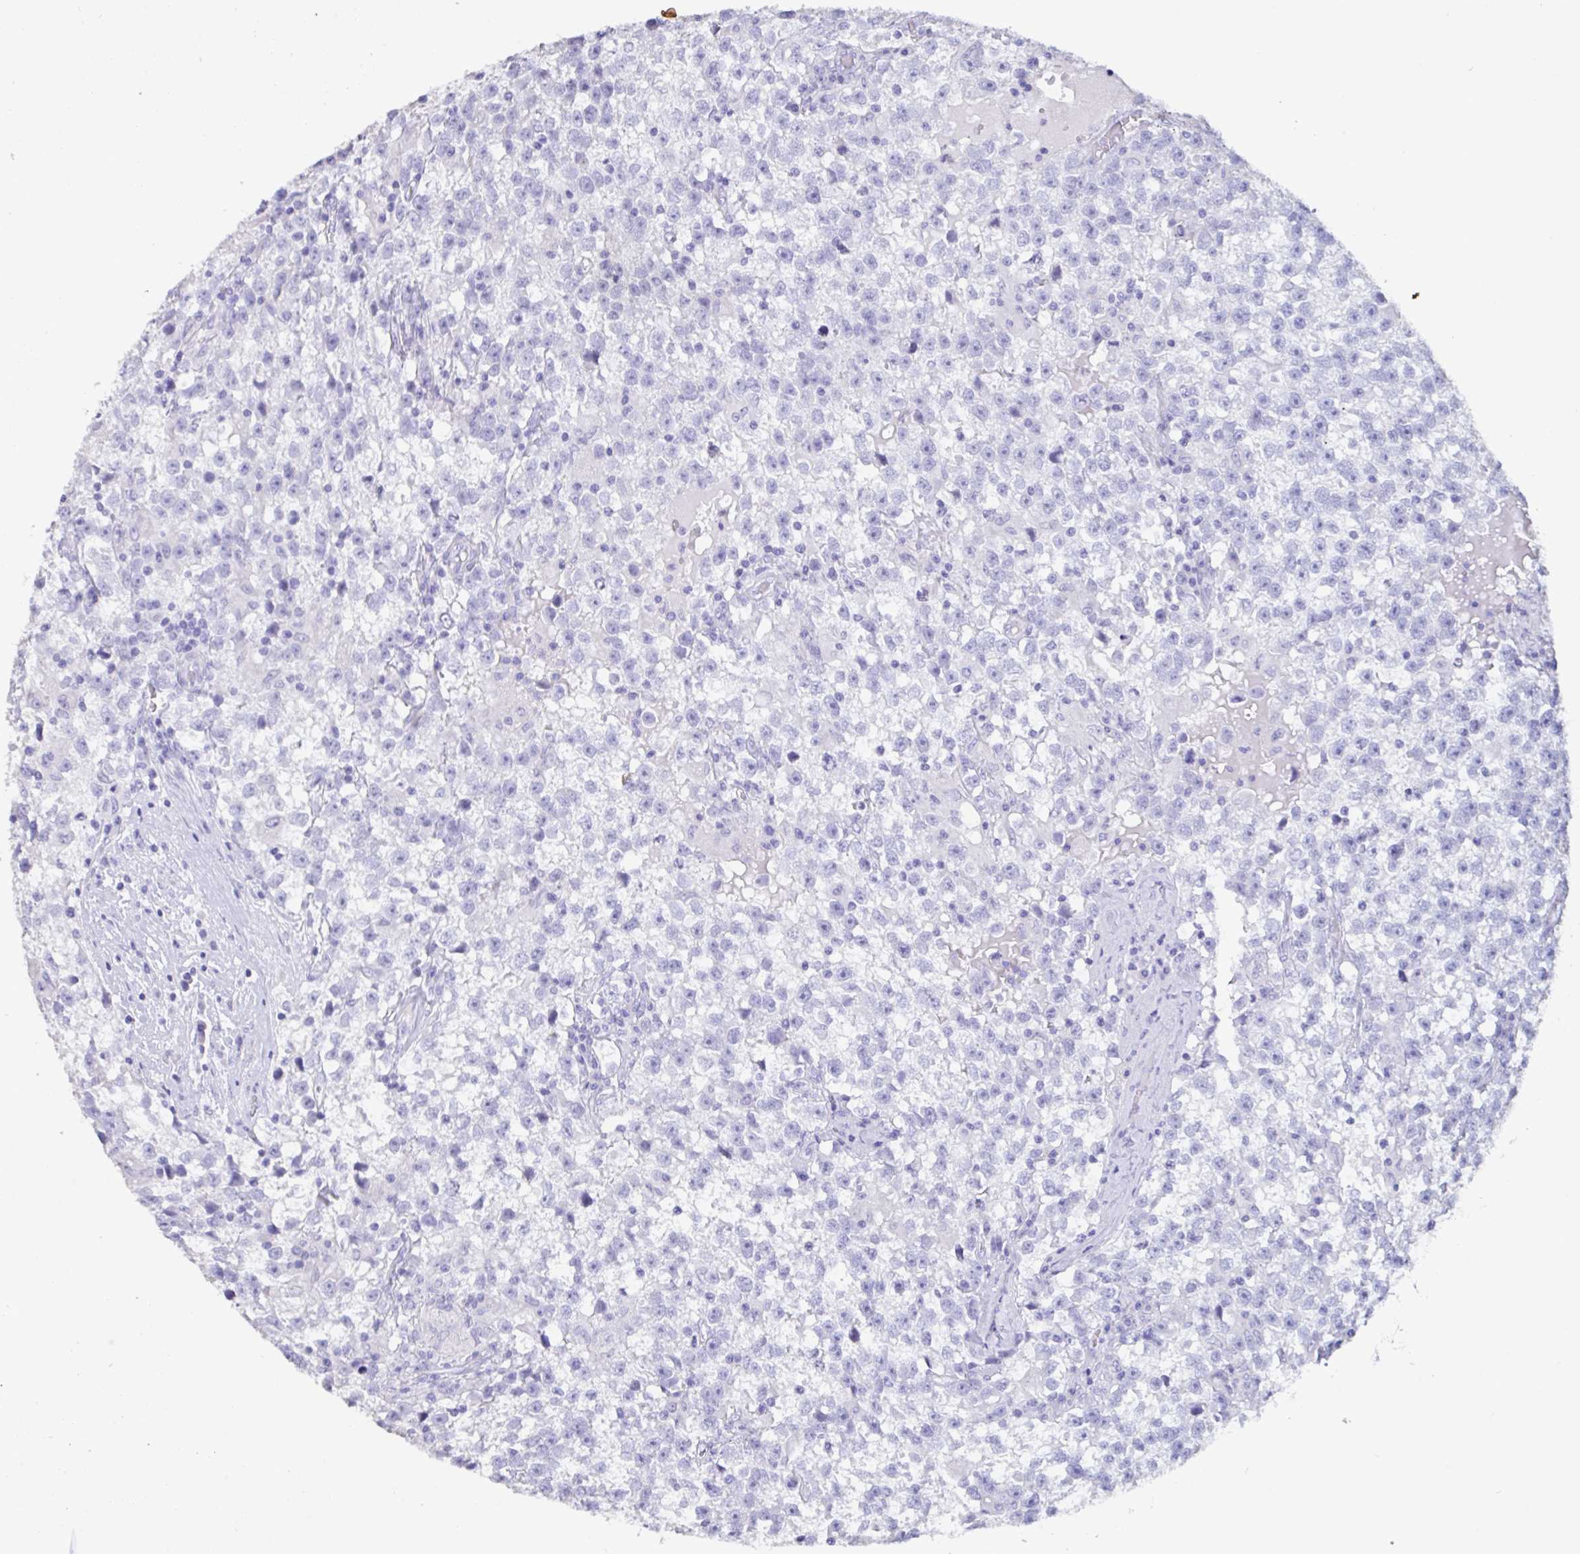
{"staining": {"intensity": "negative", "quantity": "none", "location": "none"}, "tissue": "testis cancer", "cell_type": "Tumor cells", "image_type": "cancer", "snomed": [{"axis": "morphology", "description": "Seminoma, NOS"}, {"axis": "topography", "description": "Testis"}], "caption": "High magnification brightfield microscopy of testis seminoma stained with DAB (3,3'-diaminobenzidine) (brown) and counterstained with hematoxylin (blue): tumor cells show no significant expression.", "gene": "TNNC1", "patient": {"sex": "male", "age": 31}}